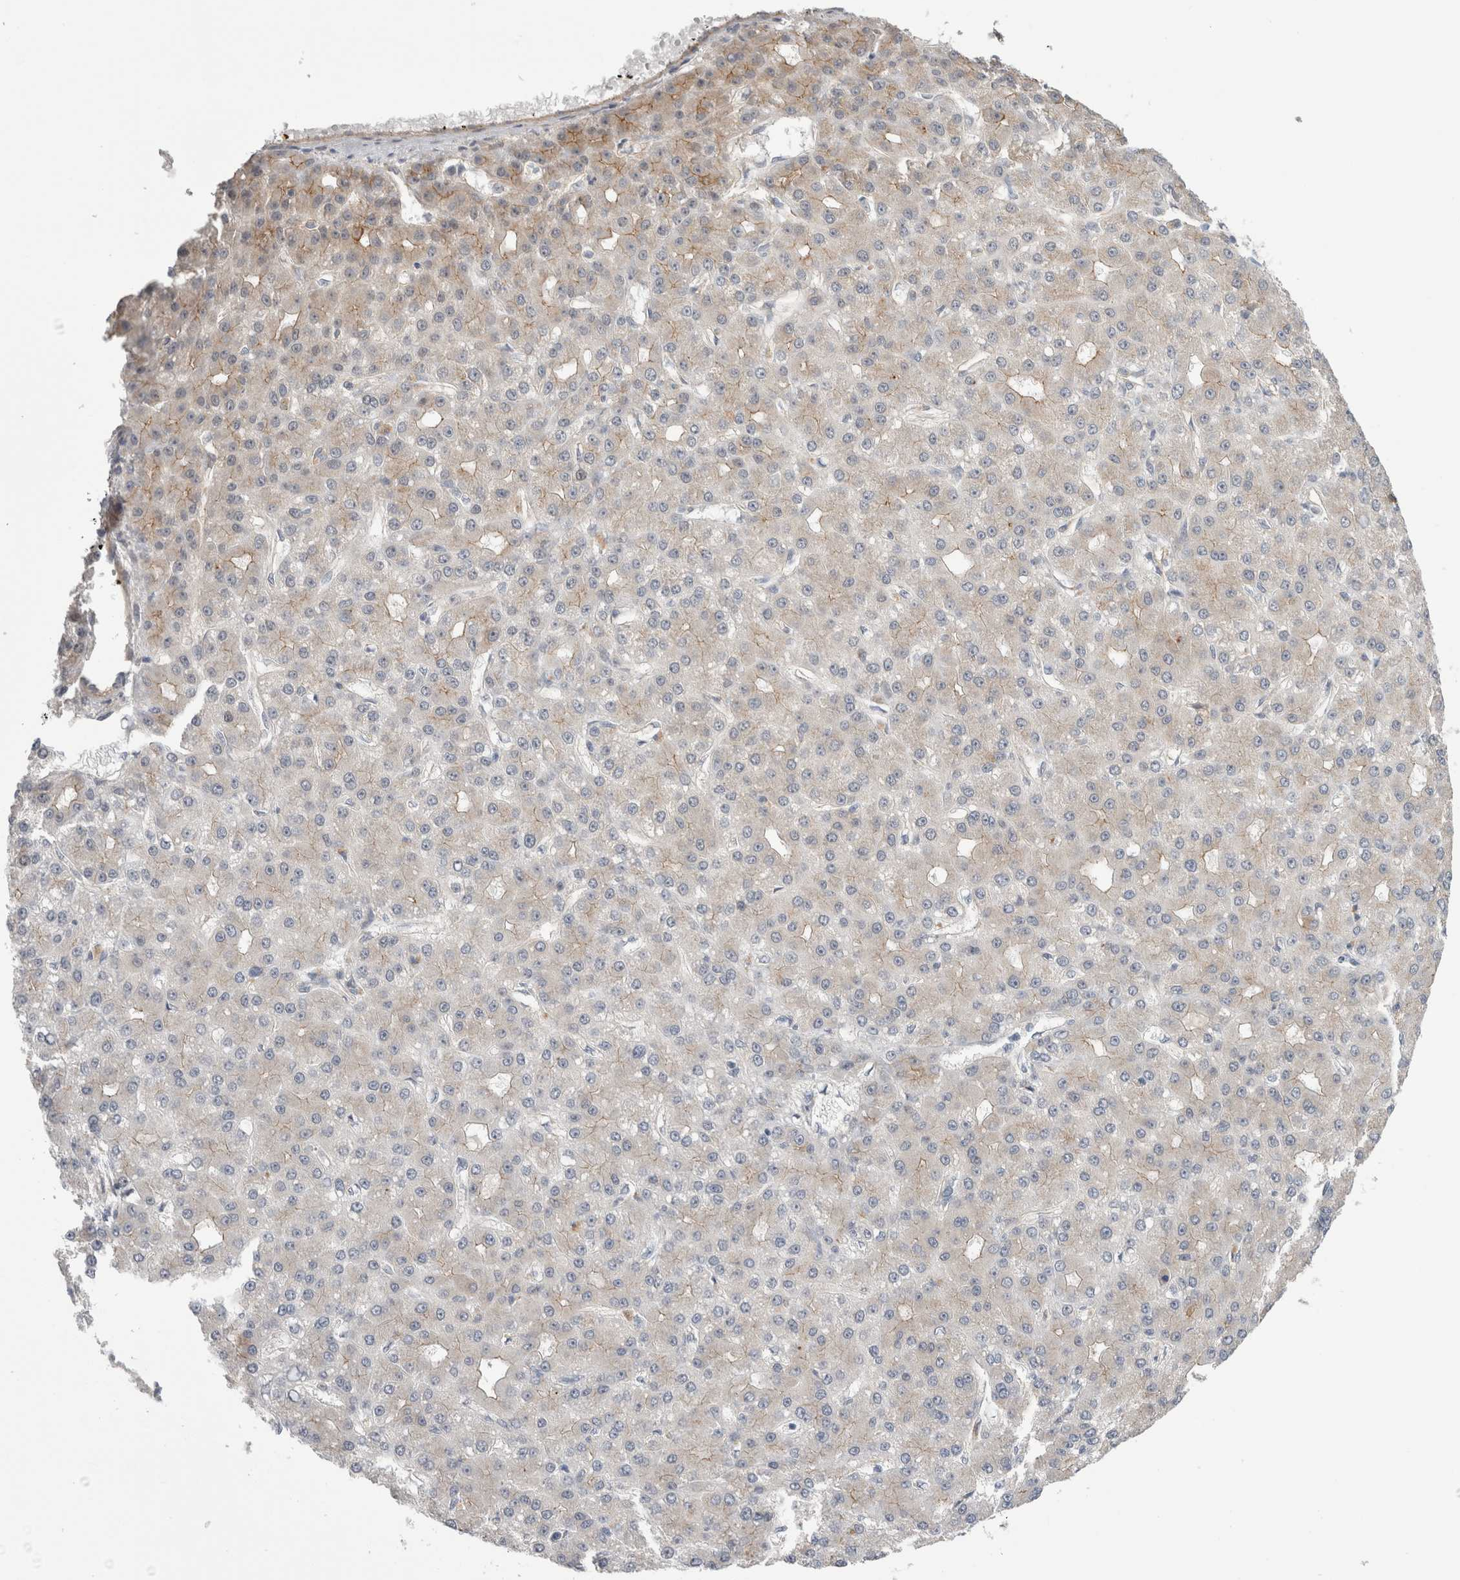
{"staining": {"intensity": "weak", "quantity": "<25%", "location": "cytoplasmic/membranous"}, "tissue": "liver cancer", "cell_type": "Tumor cells", "image_type": "cancer", "snomed": [{"axis": "morphology", "description": "Carcinoma, Hepatocellular, NOS"}, {"axis": "topography", "description": "Liver"}], "caption": "Tumor cells show no significant protein positivity in liver cancer (hepatocellular carcinoma).", "gene": "TAFA5", "patient": {"sex": "male", "age": 67}}